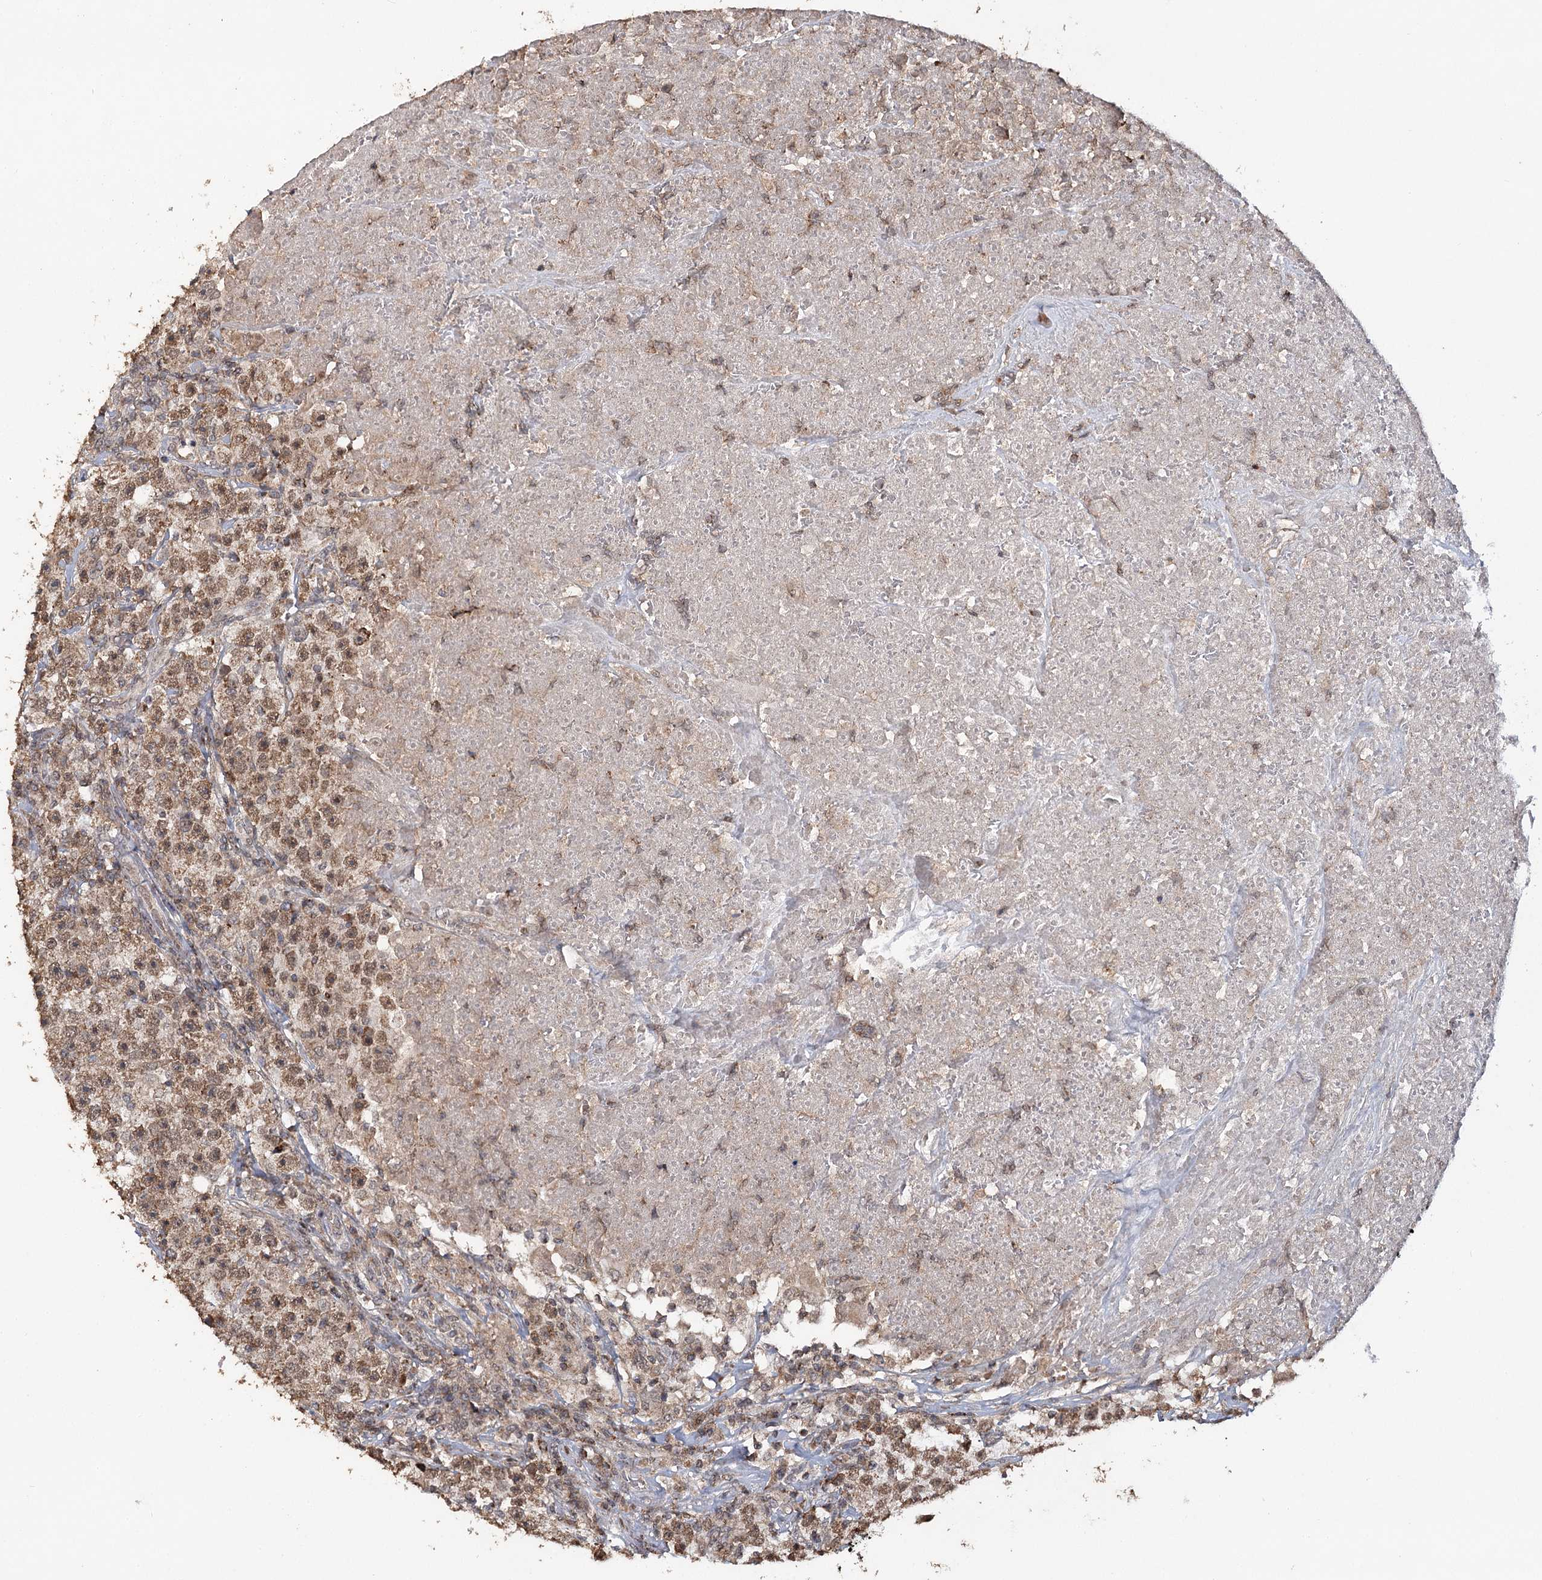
{"staining": {"intensity": "moderate", "quantity": ">75%", "location": "cytoplasmic/membranous,nuclear"}, "tissue": "testis cancer", "cell_type": "Tumor cells", "image_type": "cancer", "snomed": [{"axis": "morphology", "description": "Seminoma, NOS"}, {"axis": "topography", "description": "Testis"}], "caption": "Testis cancer was stained to show a protein in brown. There is medium levels of moderate cytoplasmic/membranous and nuclear staining in approximately >75% of tumor cells.", "gene": "ZNRF3", "patient": {"sex": "male", "age": 22}}